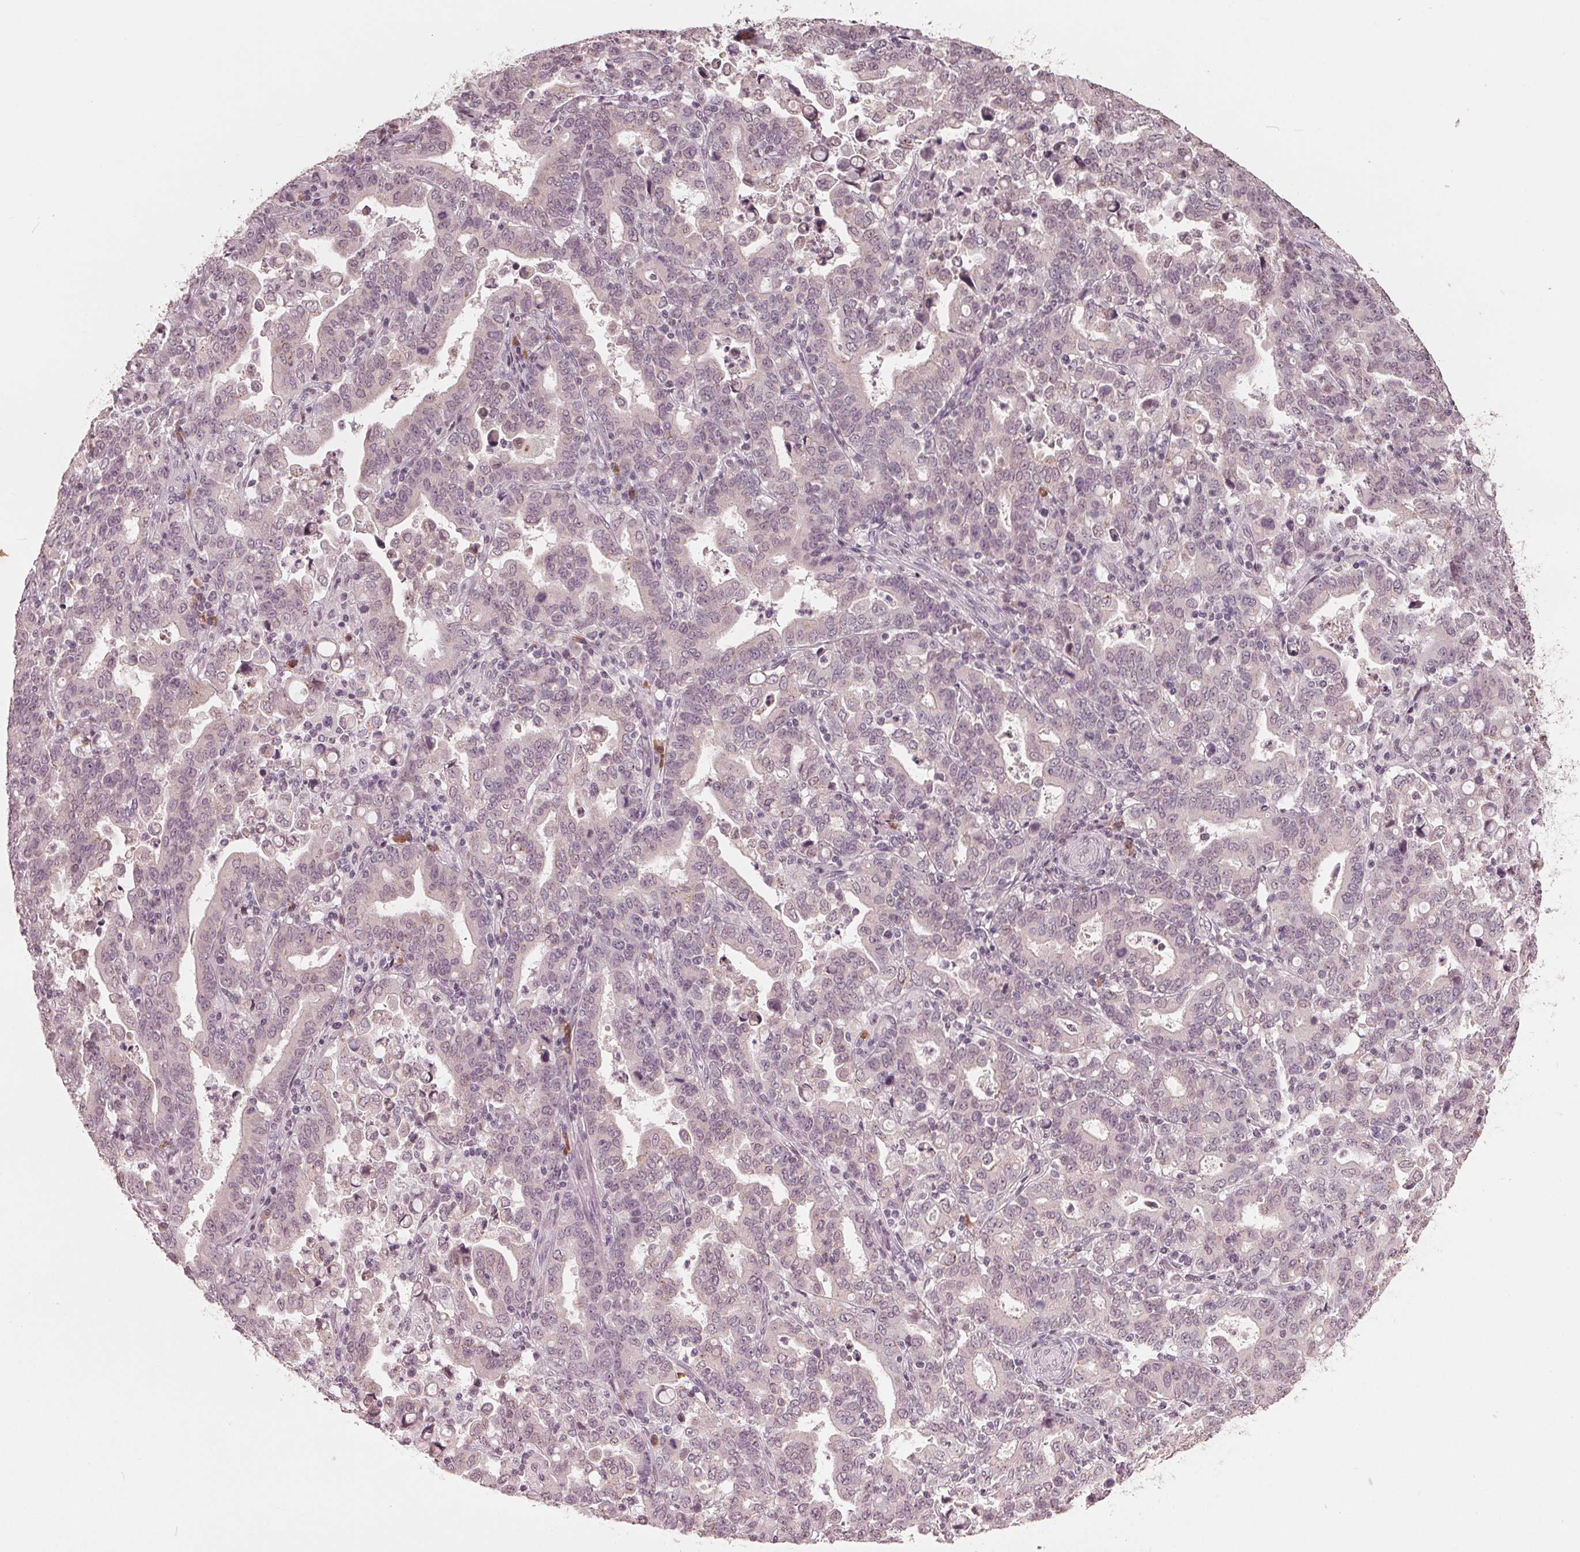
{"staining": {"intensity": "negative", "quantity": "none", "location": "none"}, "tissue": "stomach cancer", "cell_type": "Tumor cells", "image_type": "cancer", "snomed": [{"axis": "morphology", "description": "Adenocarcinoma, NOS"}, {"axis": "topography", "description": "Stomach"}], "caption": "This is a histopathology image of immunohistochemistry staining of adenocarcinoma (stomach), which shows no staining in tumor cells. The staining was performed using DAB to visualize the protein expression in brown, while the nuclei were stained in blue with hematoxylin (Magnification: 20x).", "gene": "CXCL16", "patient": {"sex": "male", "age": 82}}